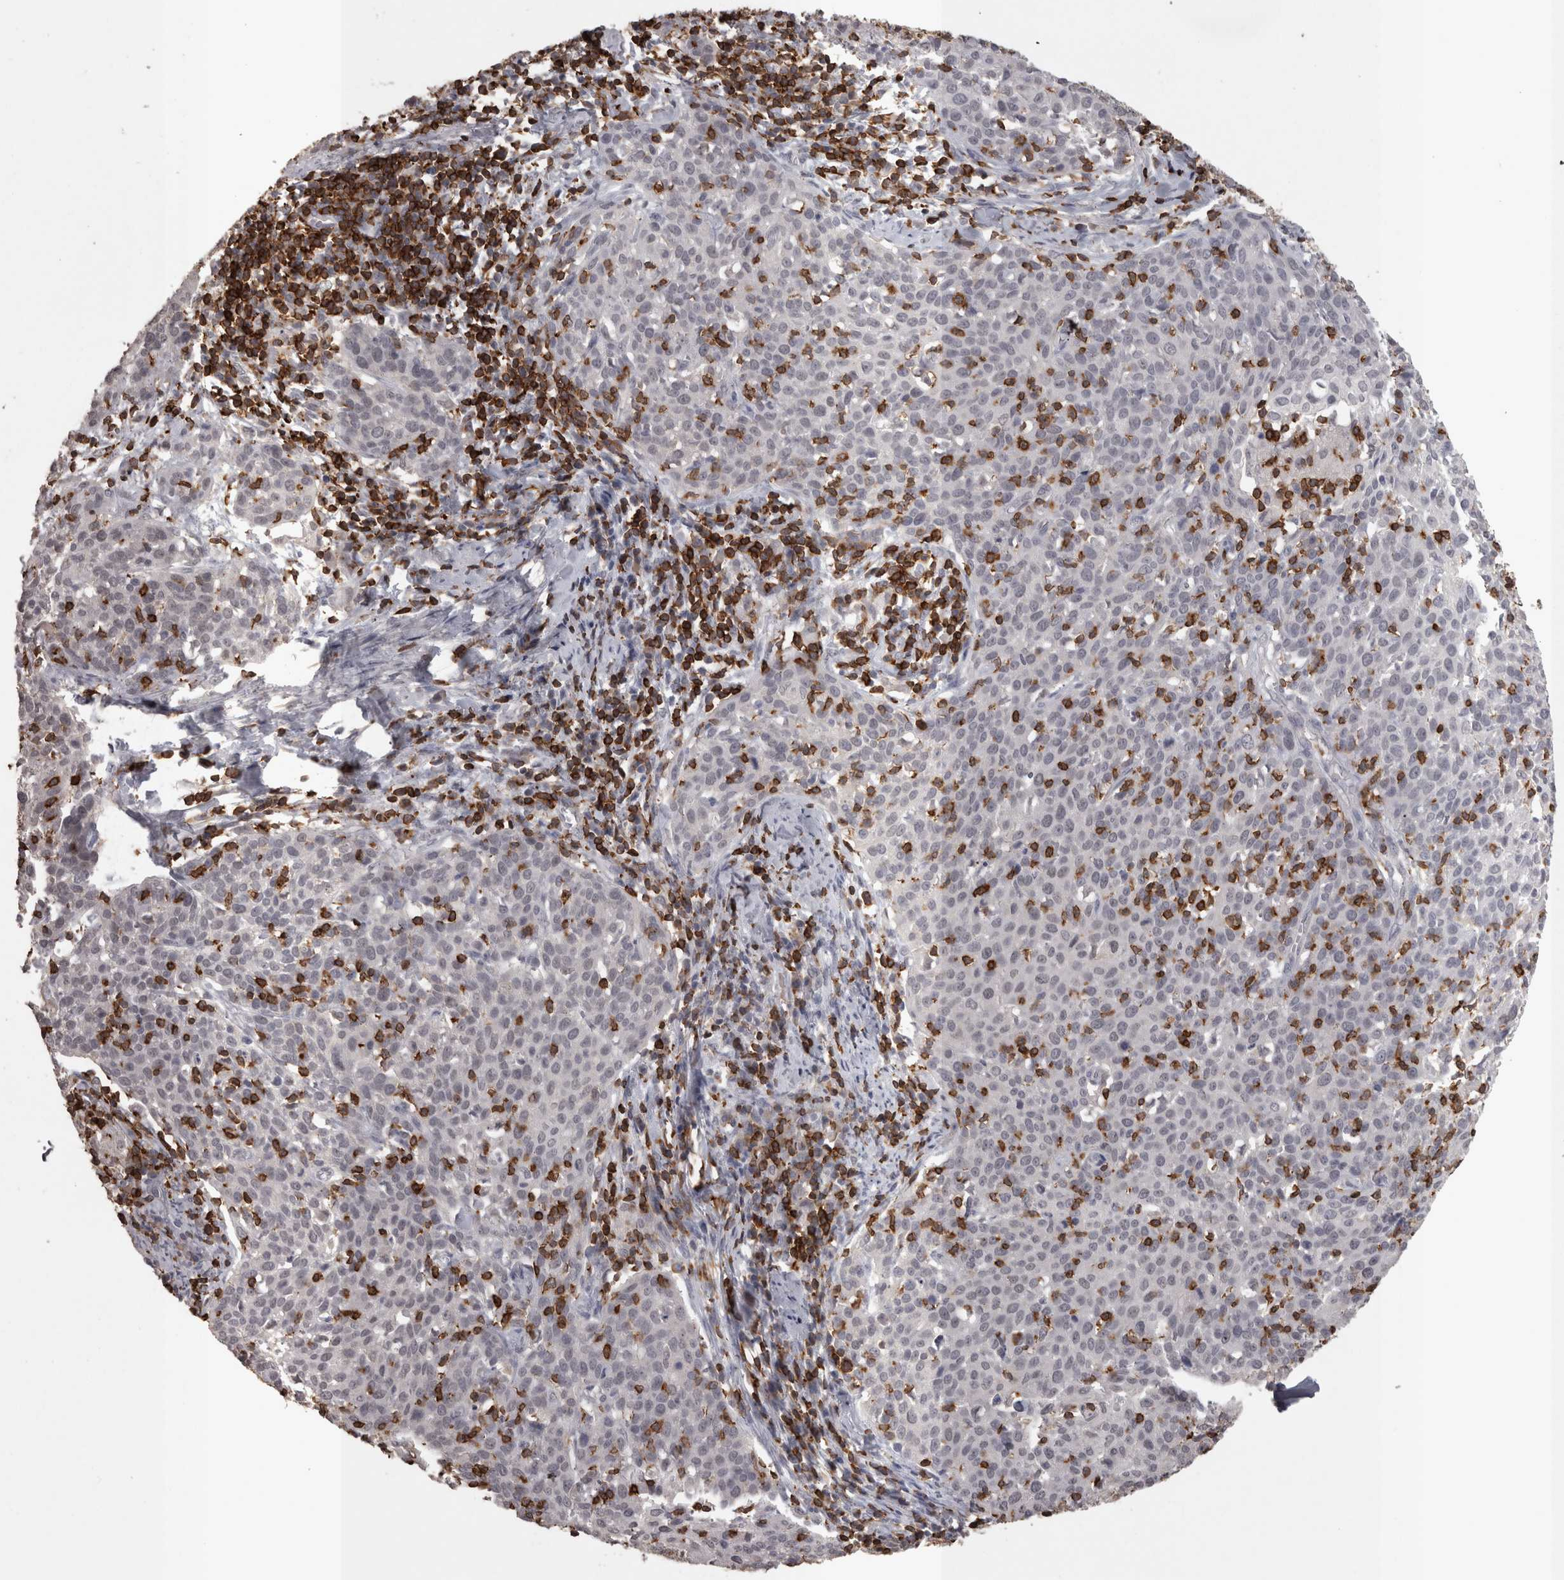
{"staining": {"intensity": "negative", "quantity": "none", "location": "none"}, "tissue": "cervical cancer", "cell_type": "Tumor cells", "image_type": "cancer", "snomed": [{"axis": "morphology", "description": "Squamous cell carcinoma, NOS"}, {"axis": "topography", "description": "Cervix"}], "caption": "High power microscopy image of an immunohistochemistry photomicrograph of cervical cancer (squamous cell carcinoma), revealing no significant positivity in tumor cells.", "gene": "SKAP1", "patient": {"sex": "female", "age": 38}}